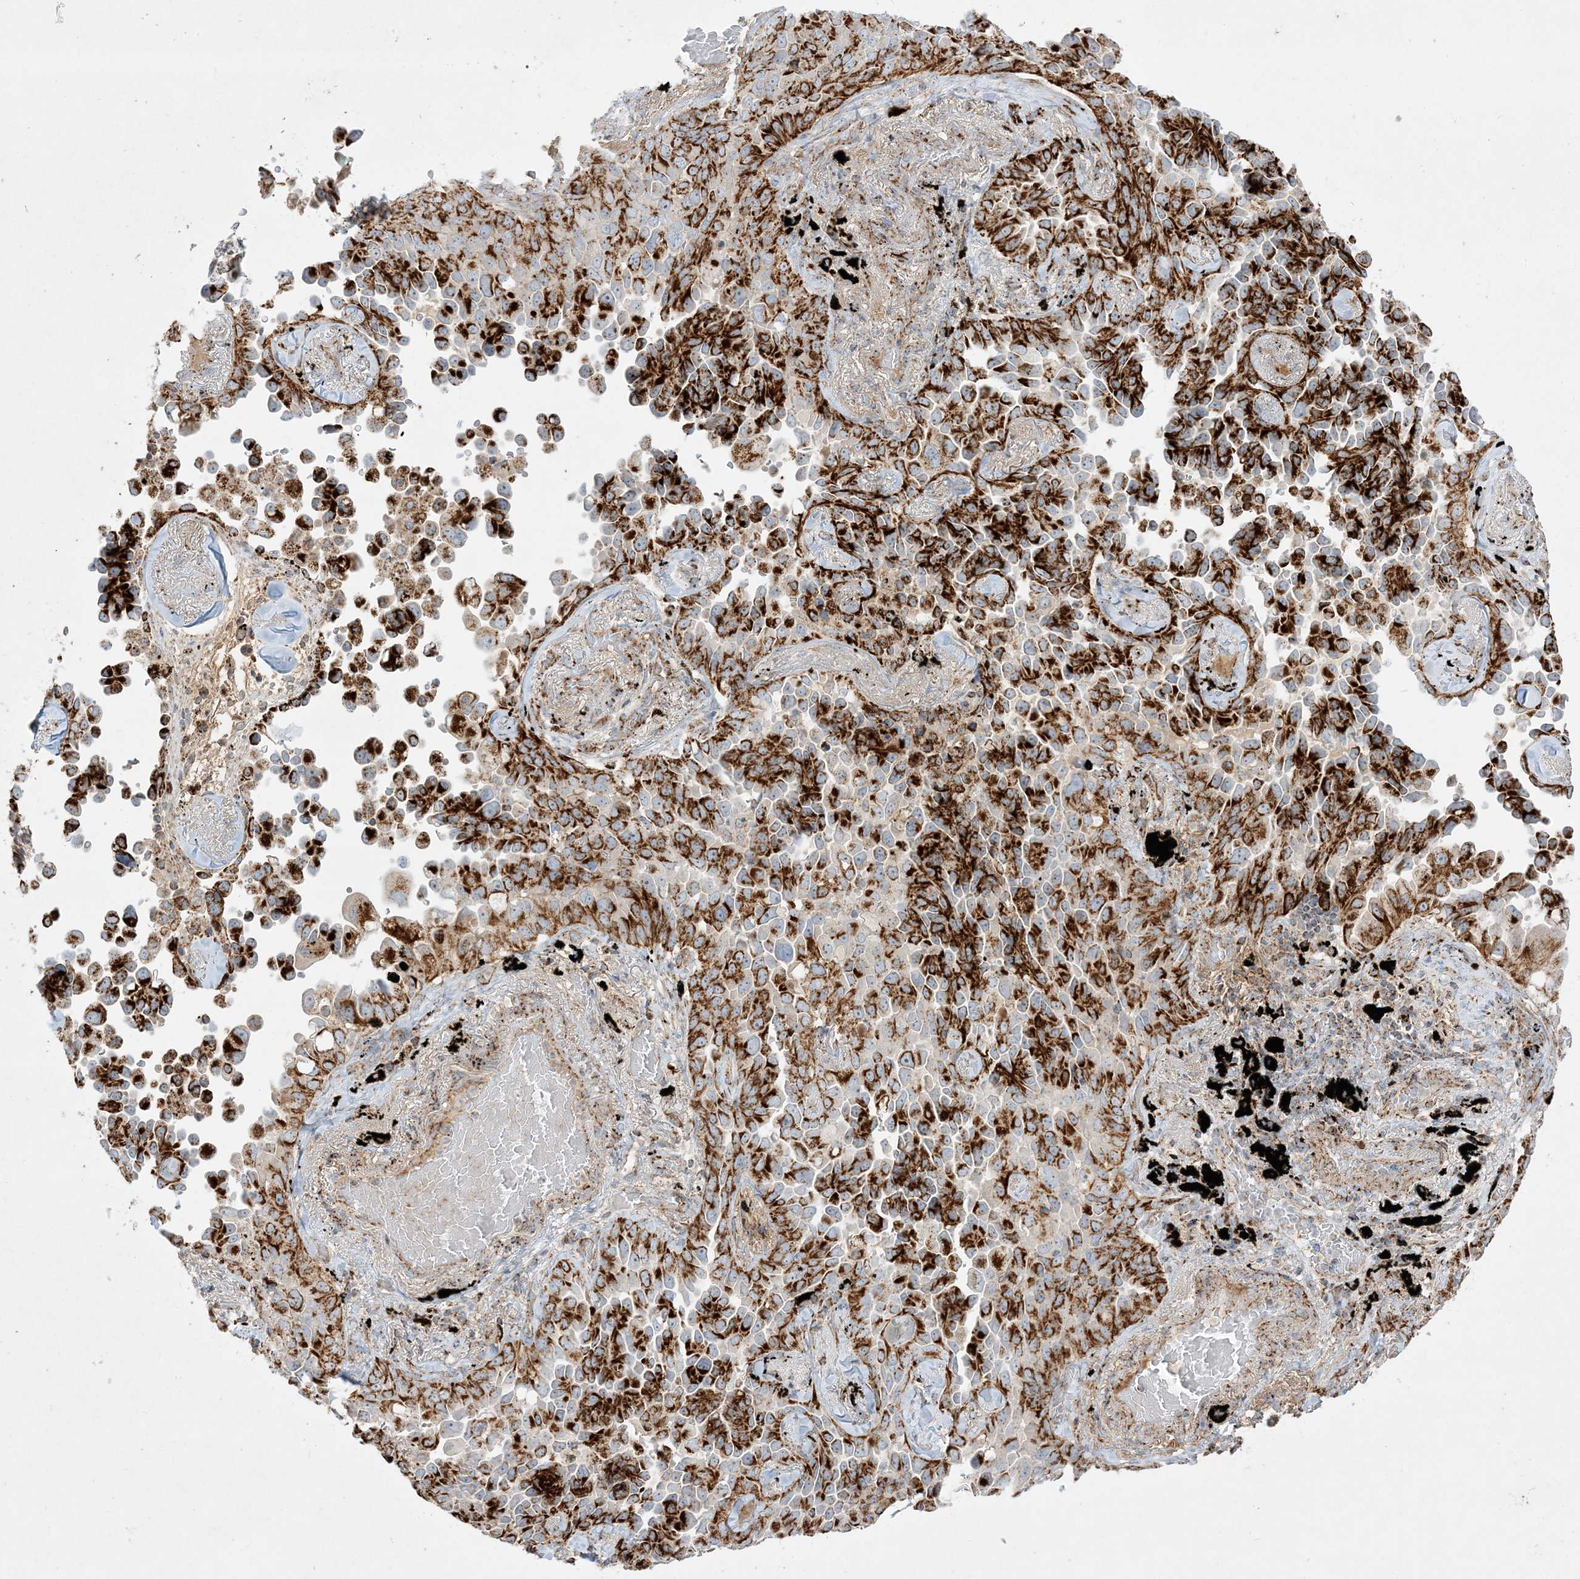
{"staining": {"intensity": "strong", "quantity": ">75%", "location": "cytoplasmic/membranous"}, "tissue": "lung cancer", "cell_type": "Tumor cells", "image_type": "cancer", "snomed": [{"axis": "morphology", "description": "Adenocarcinoma, NOS"}, {"axis": "topography", "description": "Lung"}], "caption": "Adenocarcinoma (lung) stained for a protein (brown) shows strong cytoplasmic/membranous positive staining in about >75% of tumor cells.", "gene": "NDUFAF3", "patient": {"sex": "female", "age": 67}}